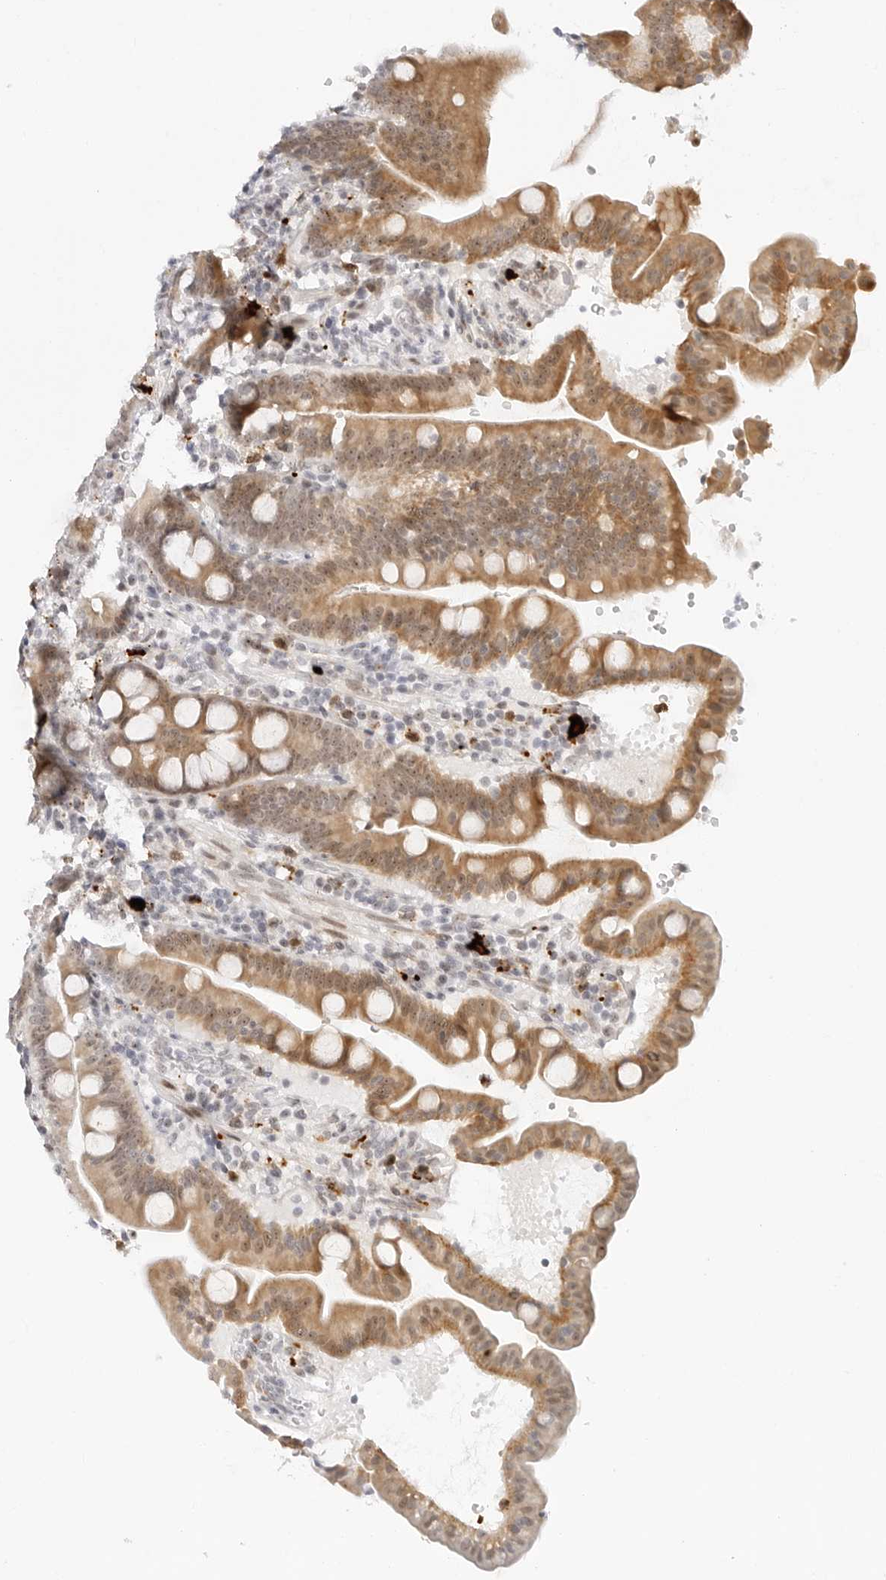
{"staining": {"intensity": "moderate", "quantity": "25%-75%", "location": "cytoplasmic/membranous,nuclear"}, "tissue": "duodenum", "cell_type": "Glandular cells", "image_type": "normal", "snomed": [{"axis": "morphology", "description": "Normal tissue, NOS"}, {"axis": "topography", "description": "Duodenum"}], "caption": "IHC photomicrograph of normal human duodenum stained for a protein (brown), which exhibits medium levels of moderate cytoplasmic/membranous,nuclear expression in approximately 25%-75% of glandular cells.", "gene": "HIPK3", "patient": {"sex": "male", "age": 54}}